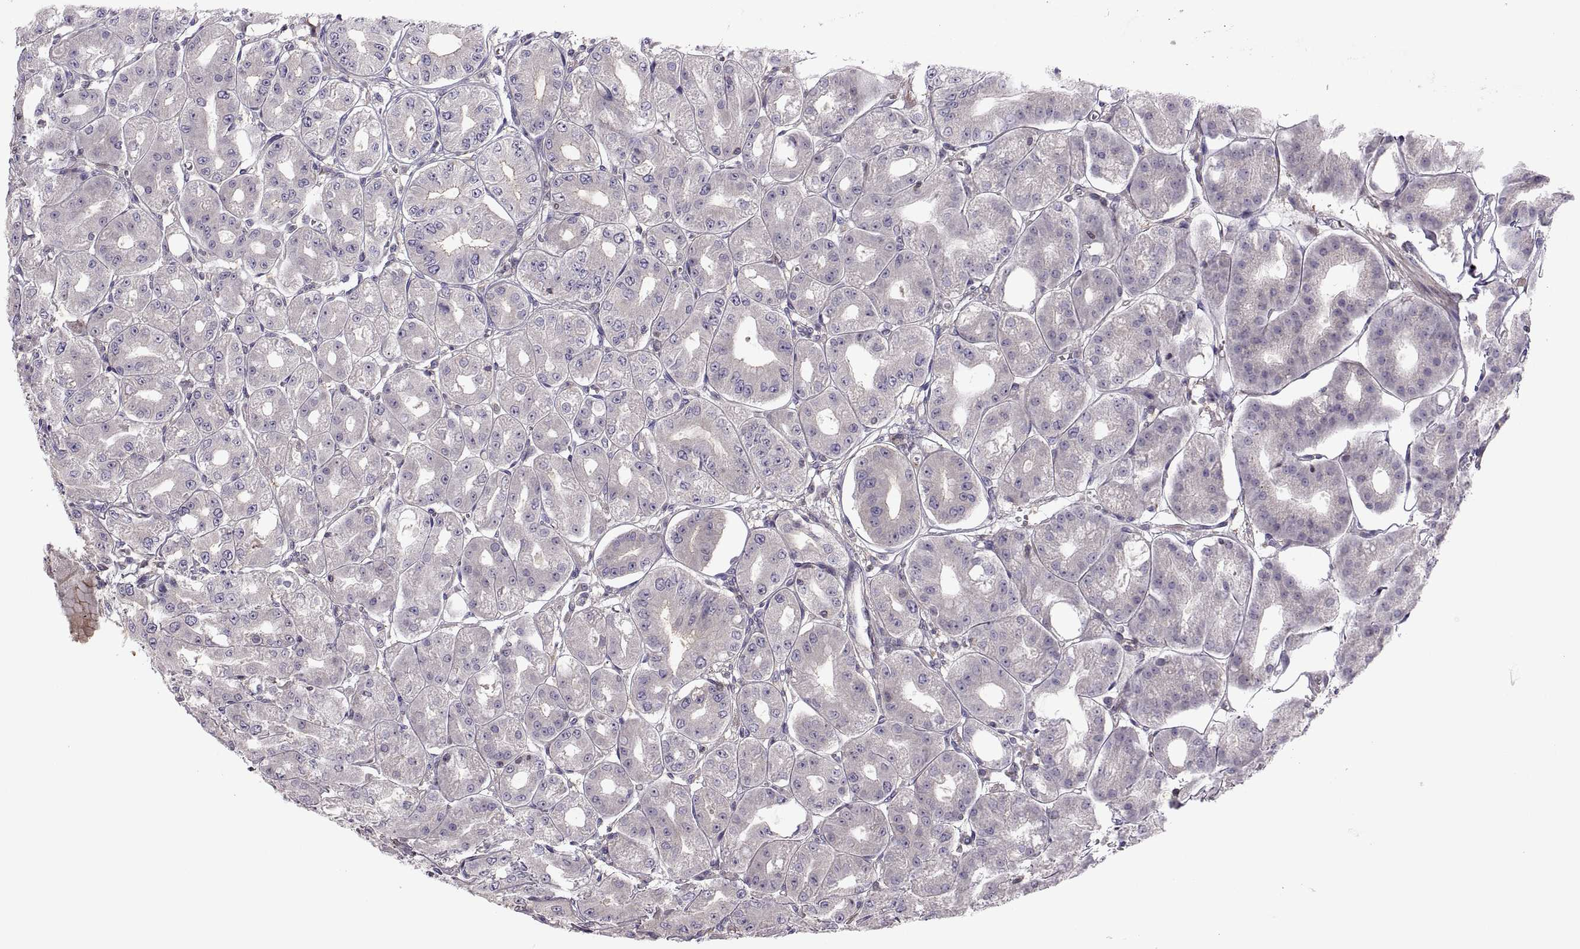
{"staining": {"intensity": "negative", "quantity": "none", "location": "none"}, "tissue": "stomach", "cell_type": "Glandular cells", "image_type": "normal", "snomed": [{"axis": "morphology", "description": "Normal tissue, NOS"}, {"axis": "topography", "description": "Stomach, lower"}], "caption": "The micrograph reveals no staining of glandular cells in normal stomach. (DAB (3,3'-diaminobenzidine) immunohistochemistry (IHC) with hematoxylin counter stain).", "gene": "SPATA32", "patient": {"sex": "male", "age": 71}}